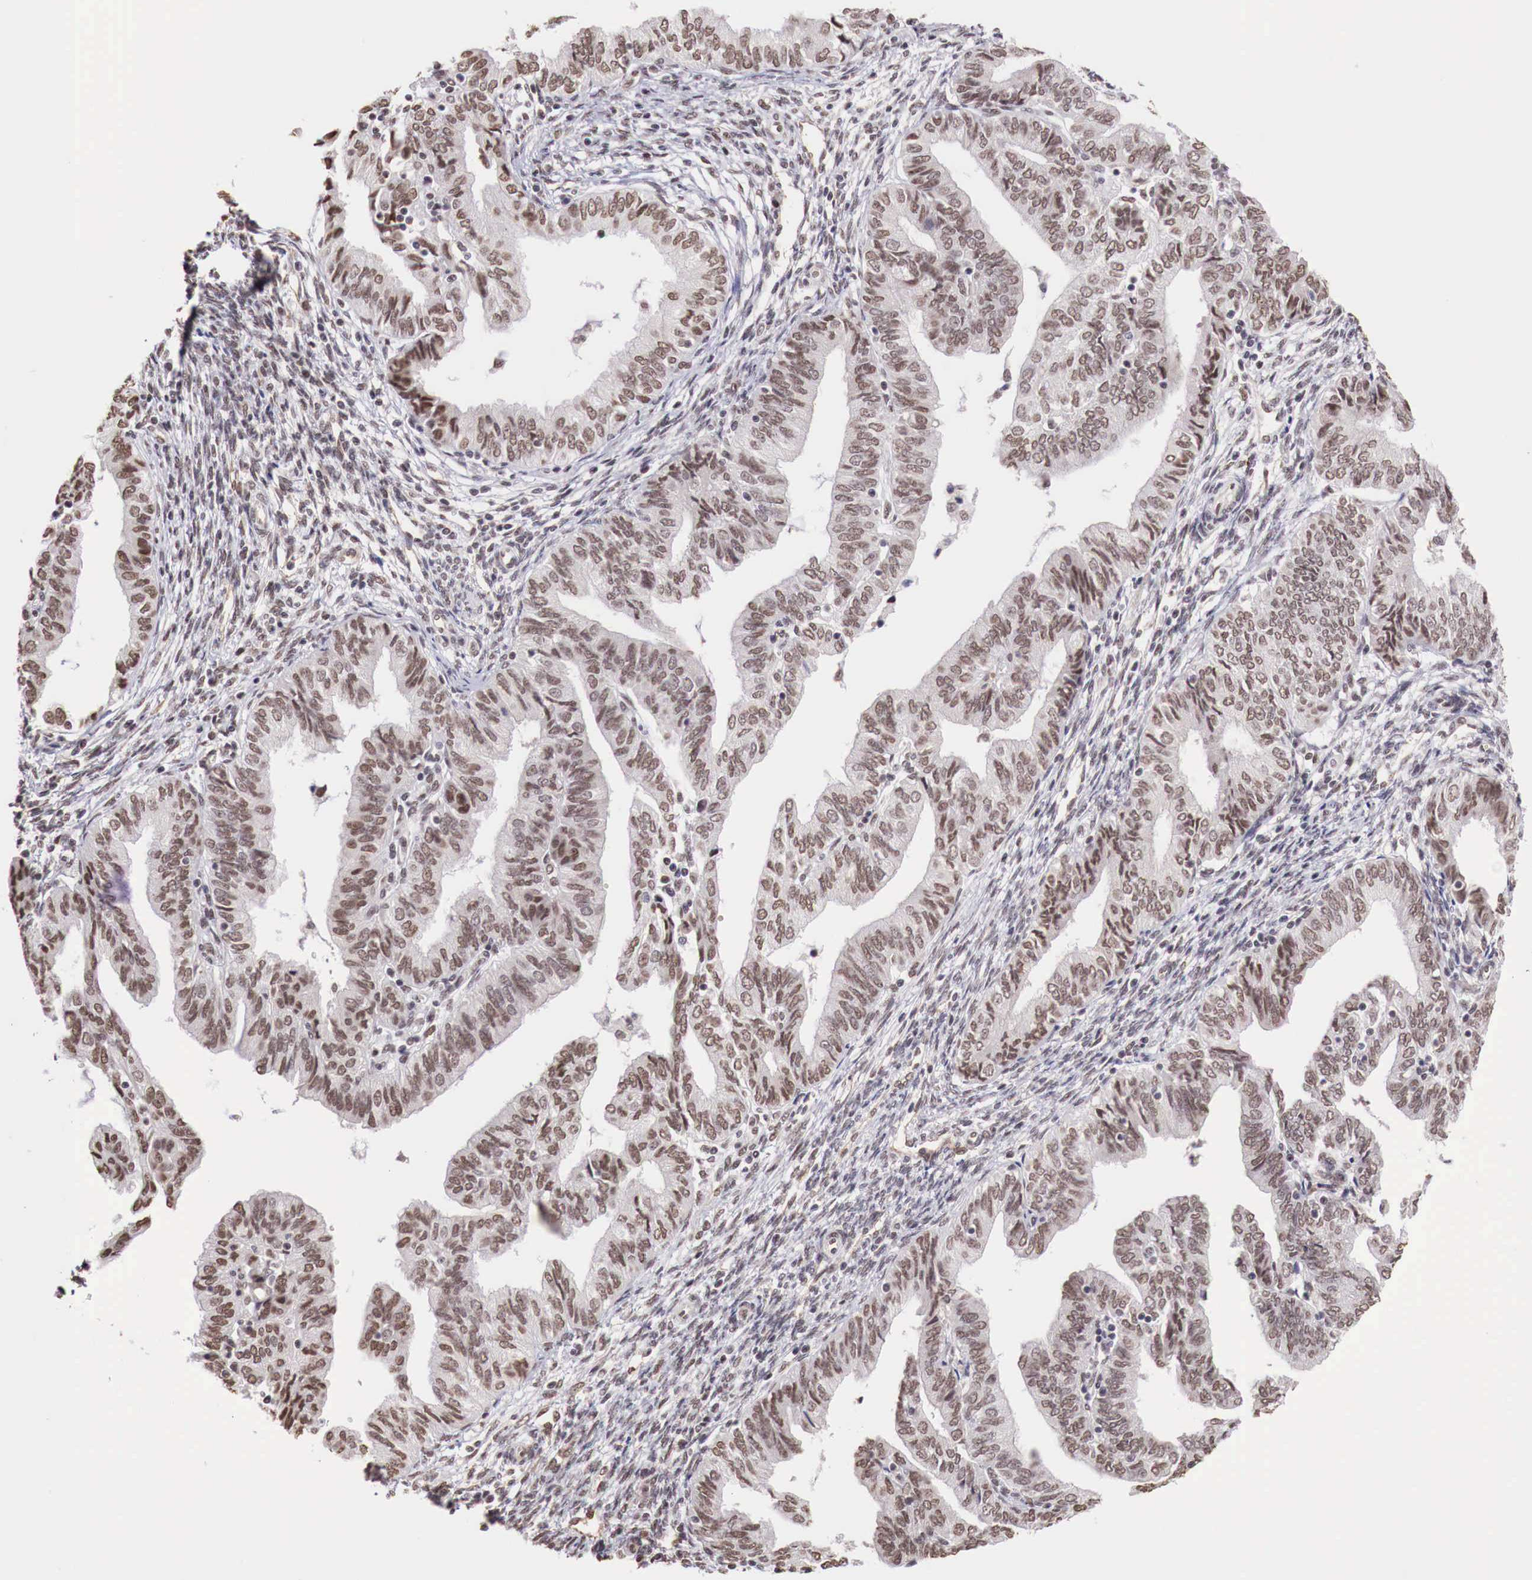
{"staining": {"intensity": "moderate", "quantity": ">75%", "location": "nuclear"}, "tissue": "endometrial cancer", "cell_type": "Tumor cells", "image_type": "cancer", "snomed": [{"axis": "morphology", "description": "Adenocarcinoma, NOS"}, {"axis": "topography", "description": "Endometrium"}], "caption": "Immunohistochemical staining of adenocarcinoma (endometrial) exhibits medium levels of moderate nuclear expression in approximately >75% of tumor cells. The staining was performed using DAB to visualize the protein expression in brown, while the nuclei were stained in blue with hematoxylin (Magnification: 20x).", "gene": "FOXP2", "patient": {"sex": "female", "age": 51}}